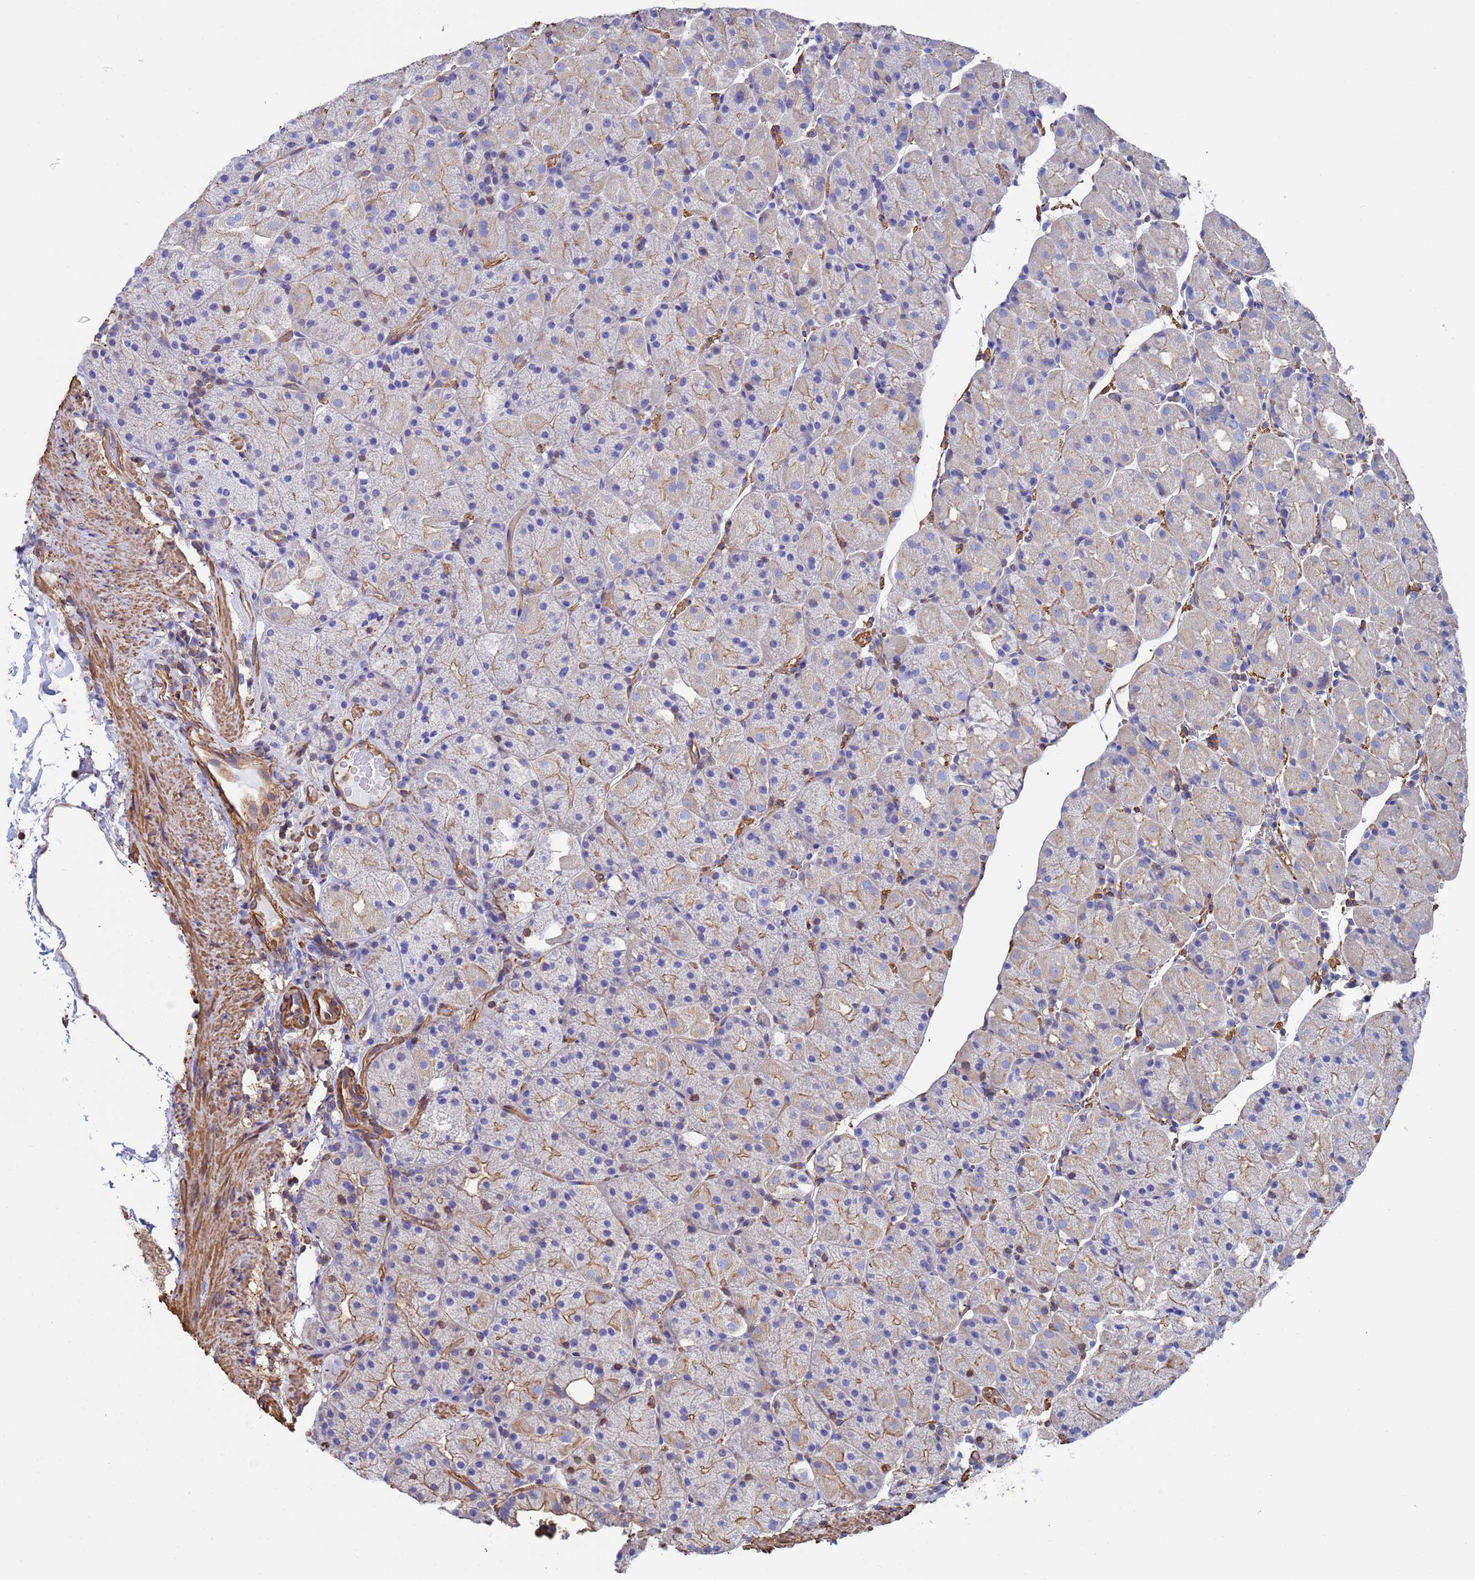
{"staining": {"intensity": "moderate", "quantity": "<25%", "location": "cytoplasmic/membranous"}, "tissue": "stomach", "cell_type": "Glandular cells", "image_type": "normal", "snomed": [{"axis": "morphology", "description": "Normal tissue, NOS"}, {"axis": "topography", "description": "Stomach, upper"}, {"axis": "topography", "description": "Stomach, lower"}], "caption": "Protein analysis of benign stomach demonstrates moderate cytoplasmic/membranous staining in approximately <25% of glandular cells.", "gene": "MYL12A", "patient": {"sex": "male", "age": 67}}